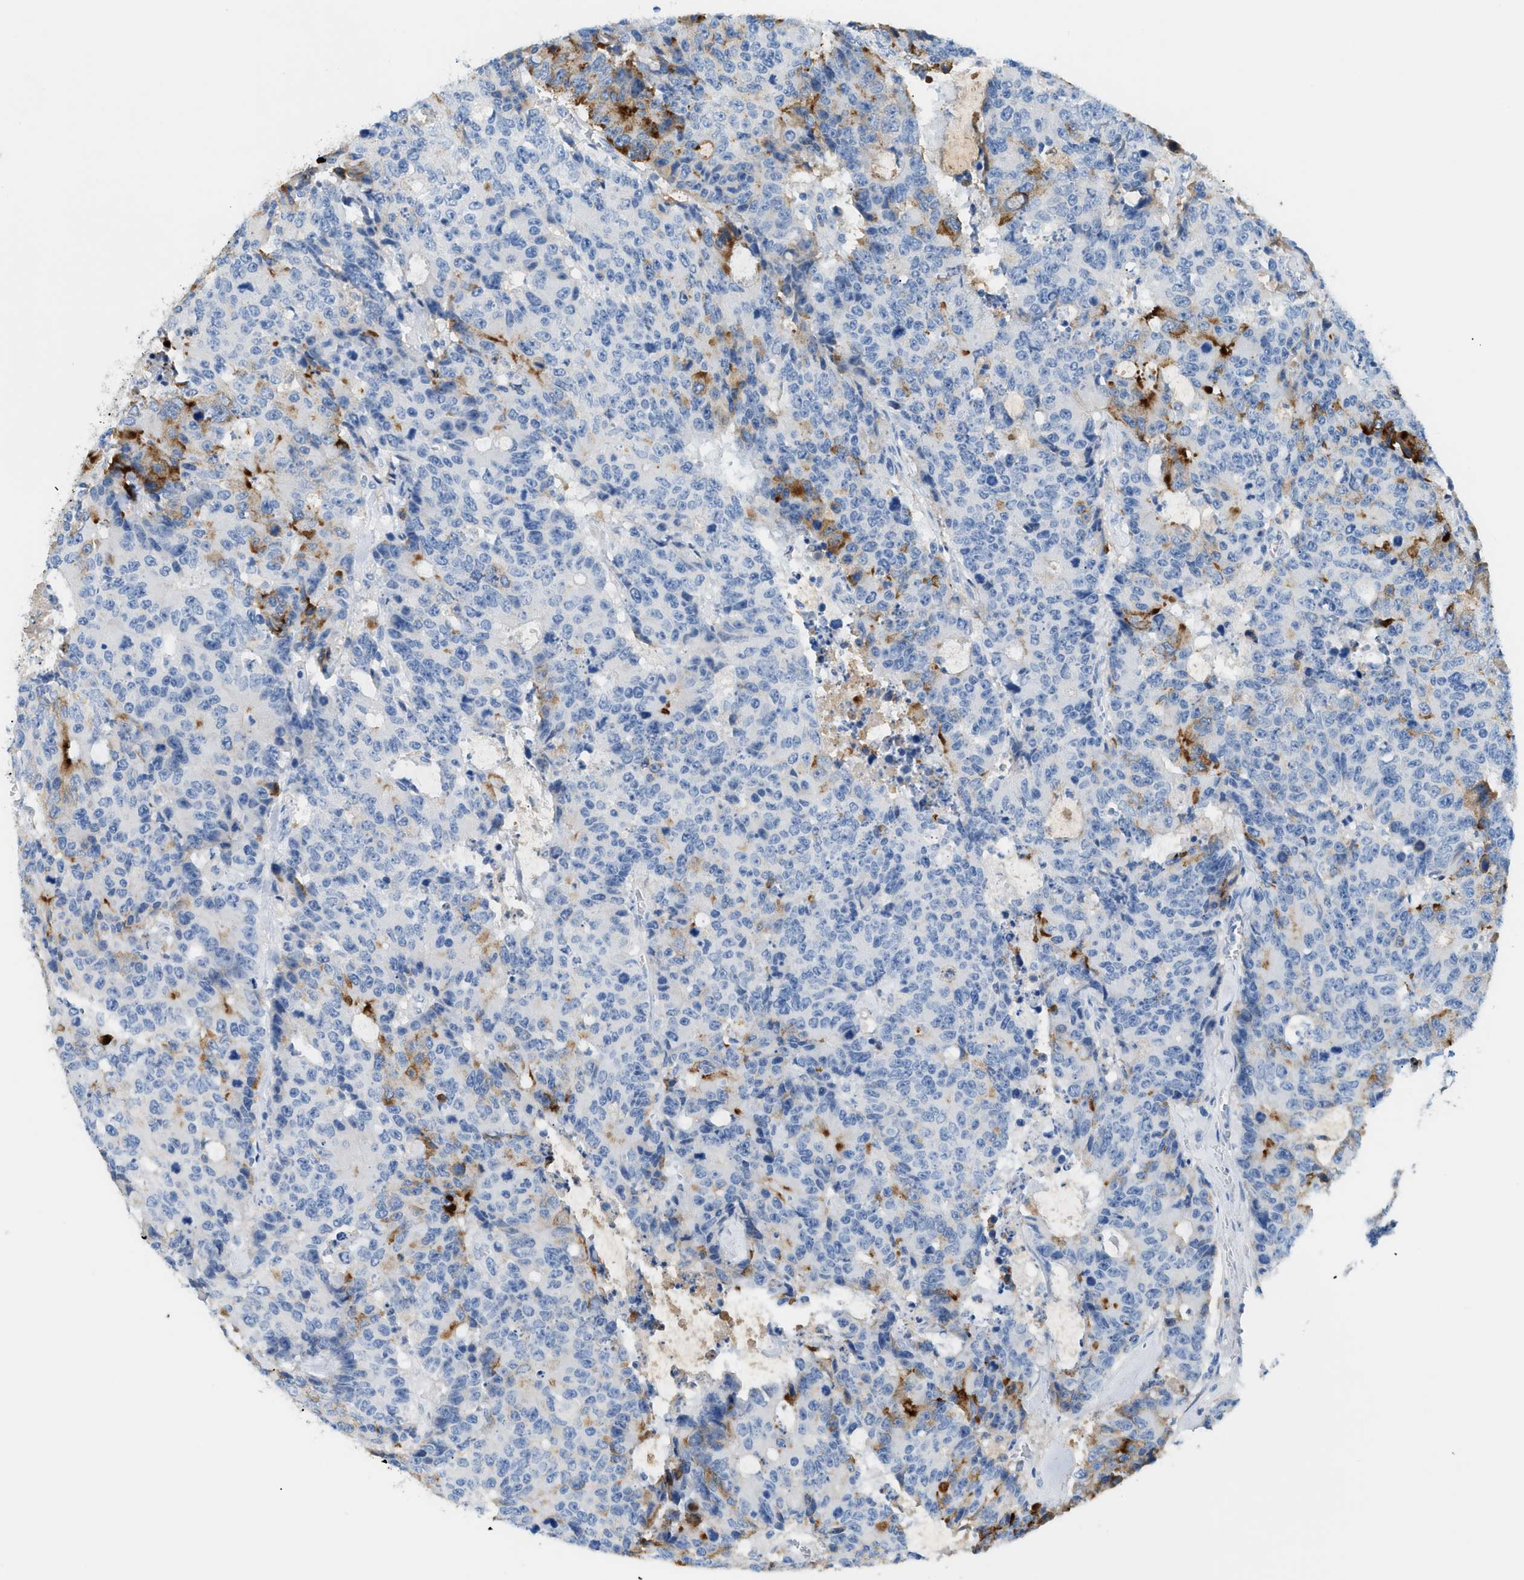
{"staining": {"intensity": "moderate", "quantity": "<25%", "location": "cytoplasmic/membranous"}, "tissue": "colorectal cancer", "cell_type": "Tumor cells", "image_type": "cancer", "snomed": [{"axis": "morphology", "description": "Adenocarcinoma, NOS"}, {"axis": "topography", "description": "Colon"}], "caption": "This photomicrograph shows immunohistochemistry (IHC) staining of colorectal cancer, with low moderate cytoplasmic/membranous positivity in approximately <25% of tumor cells.", "gene": "CFI", "patient": {"sex": "female", "age": 86}}